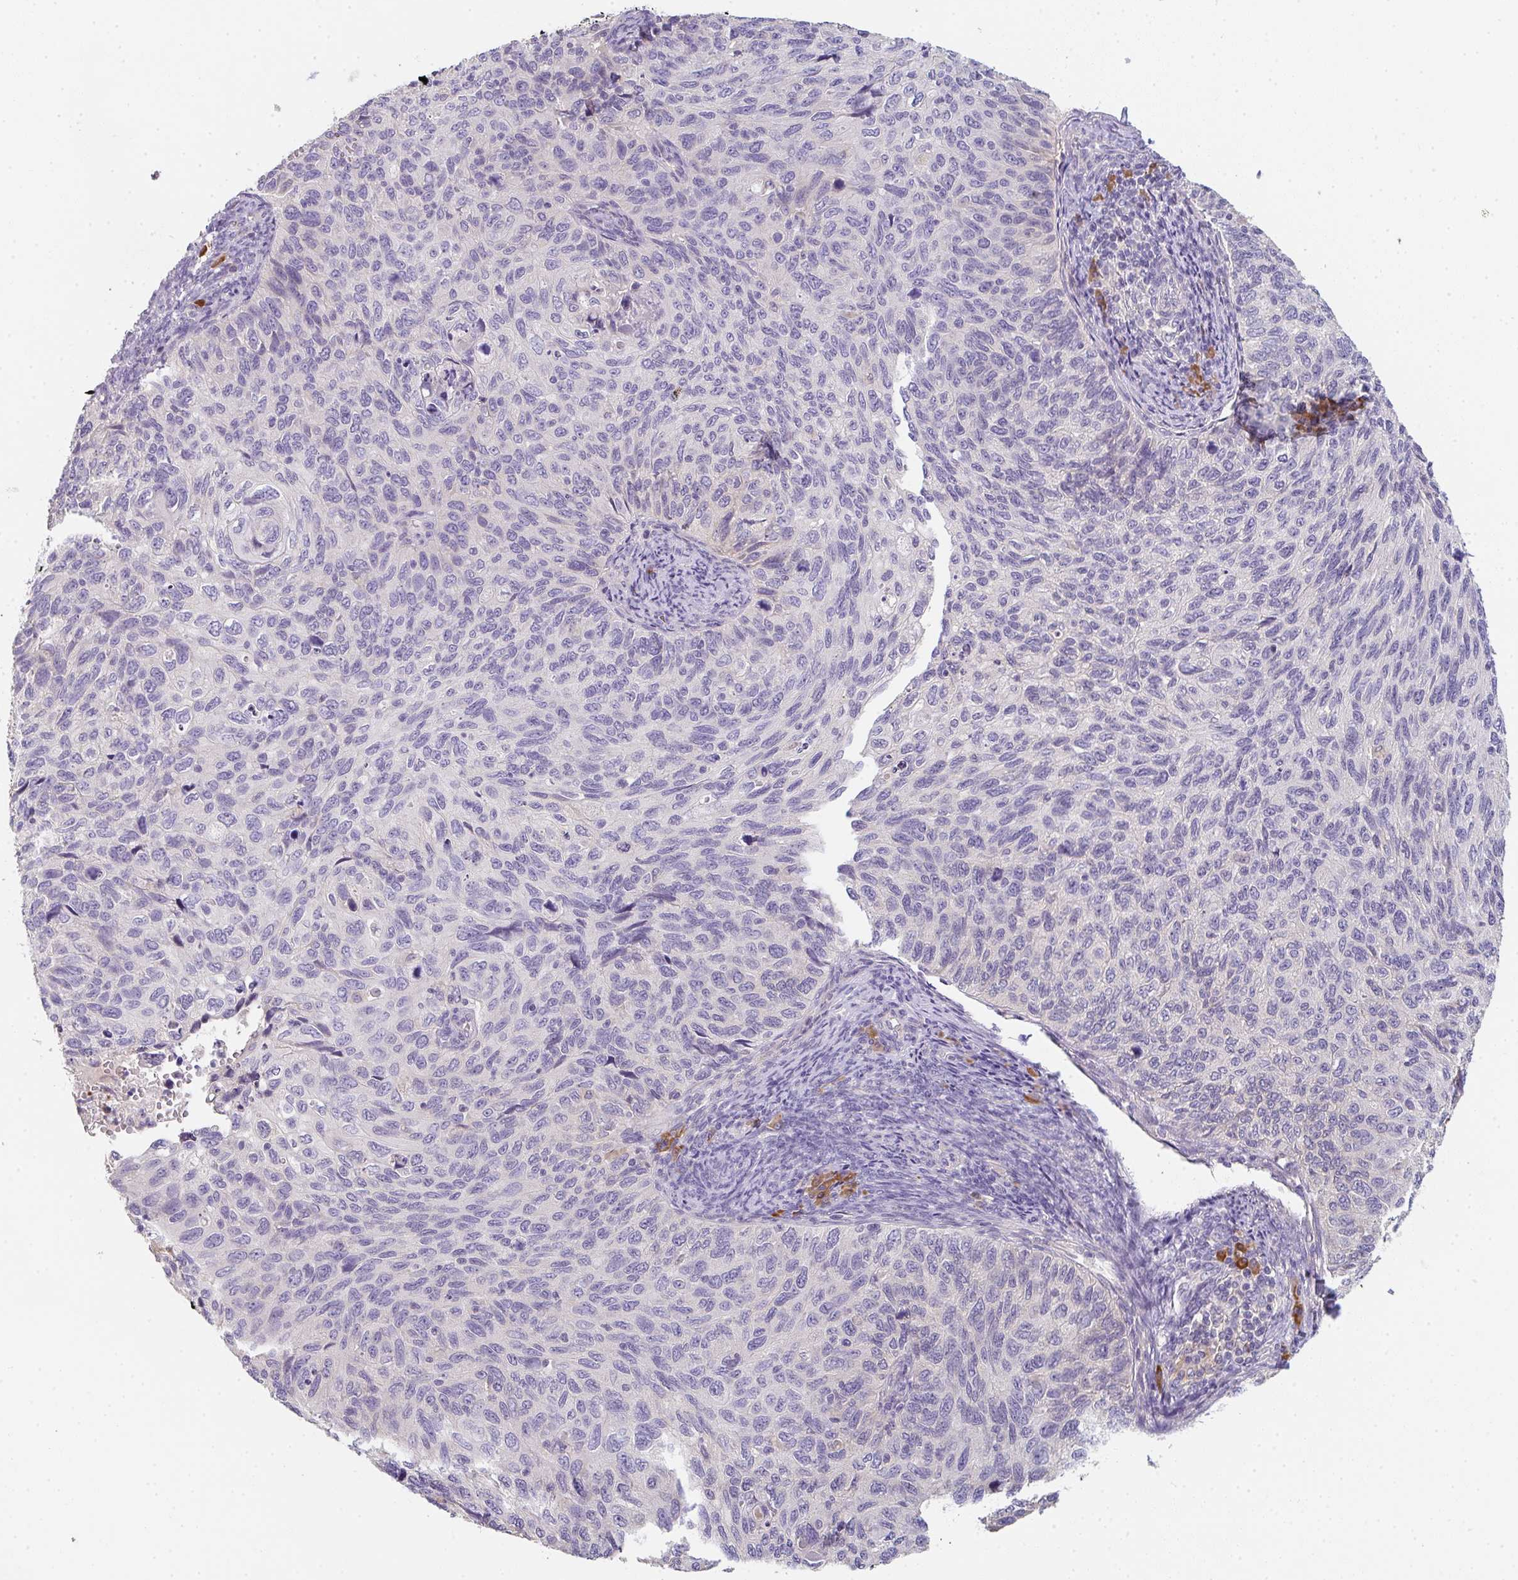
{"staining": {"intensity": "negative", "quantity": "none", "location": "none"}, "tissue": "cervical cancer", "cell_type": "Tumor cells", "image_type": "cancer", "snomed": [{"axis": "morphology", "description": "Squamous cell carcinoma, NOS"}, {"axis": "topography", "description": "Cervix"}], "caption": "Squamous cell carcinoma (cervical) was stained to show a protein in brown. There is no significant staining in tumor cells.", "gene": "ZNF215", "patient": {"sex": "female", "age": 70}}